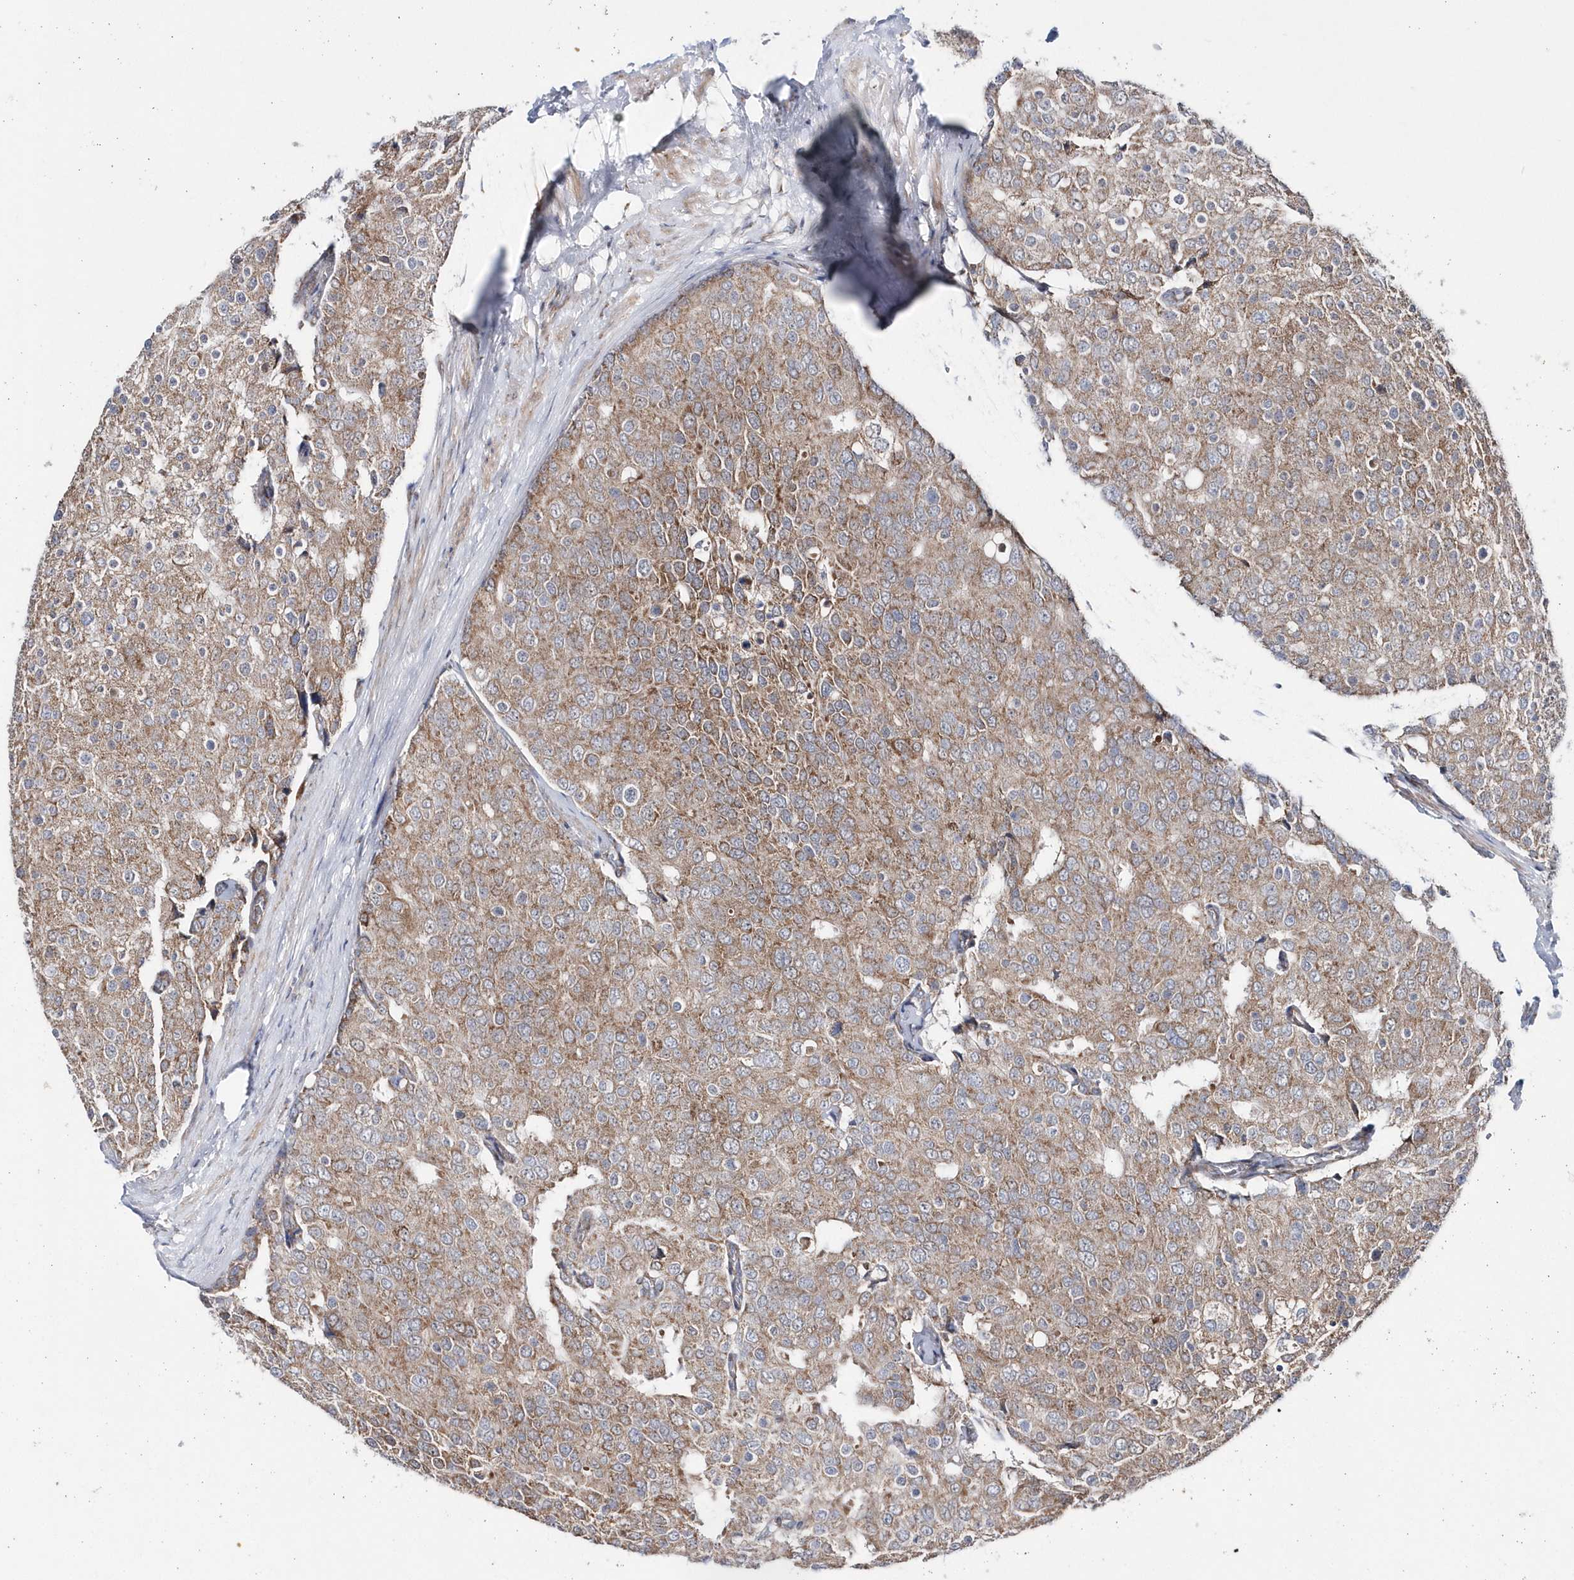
{"staining": {"intensity": "moderate", "quantity": ">75%", "location": "cytoplasmic/membranous"}, "tissue": "prostate cancer", "cell_type": "Tumor cells", "image_type": "cancer", "snomed": [{"axis": "morphology", "description": "Adenocarcinoma, High grade"}, {"axis": "topography", "description": "Prostate"}], "caption": "Brown immunohistochemical staining in human prostate cancer reveals moderate cytoplasmic/membranous staining in approximately >75% of tumor cells.", "gene": "OPA1", "patient": {"sex": "male", "age": 50}}